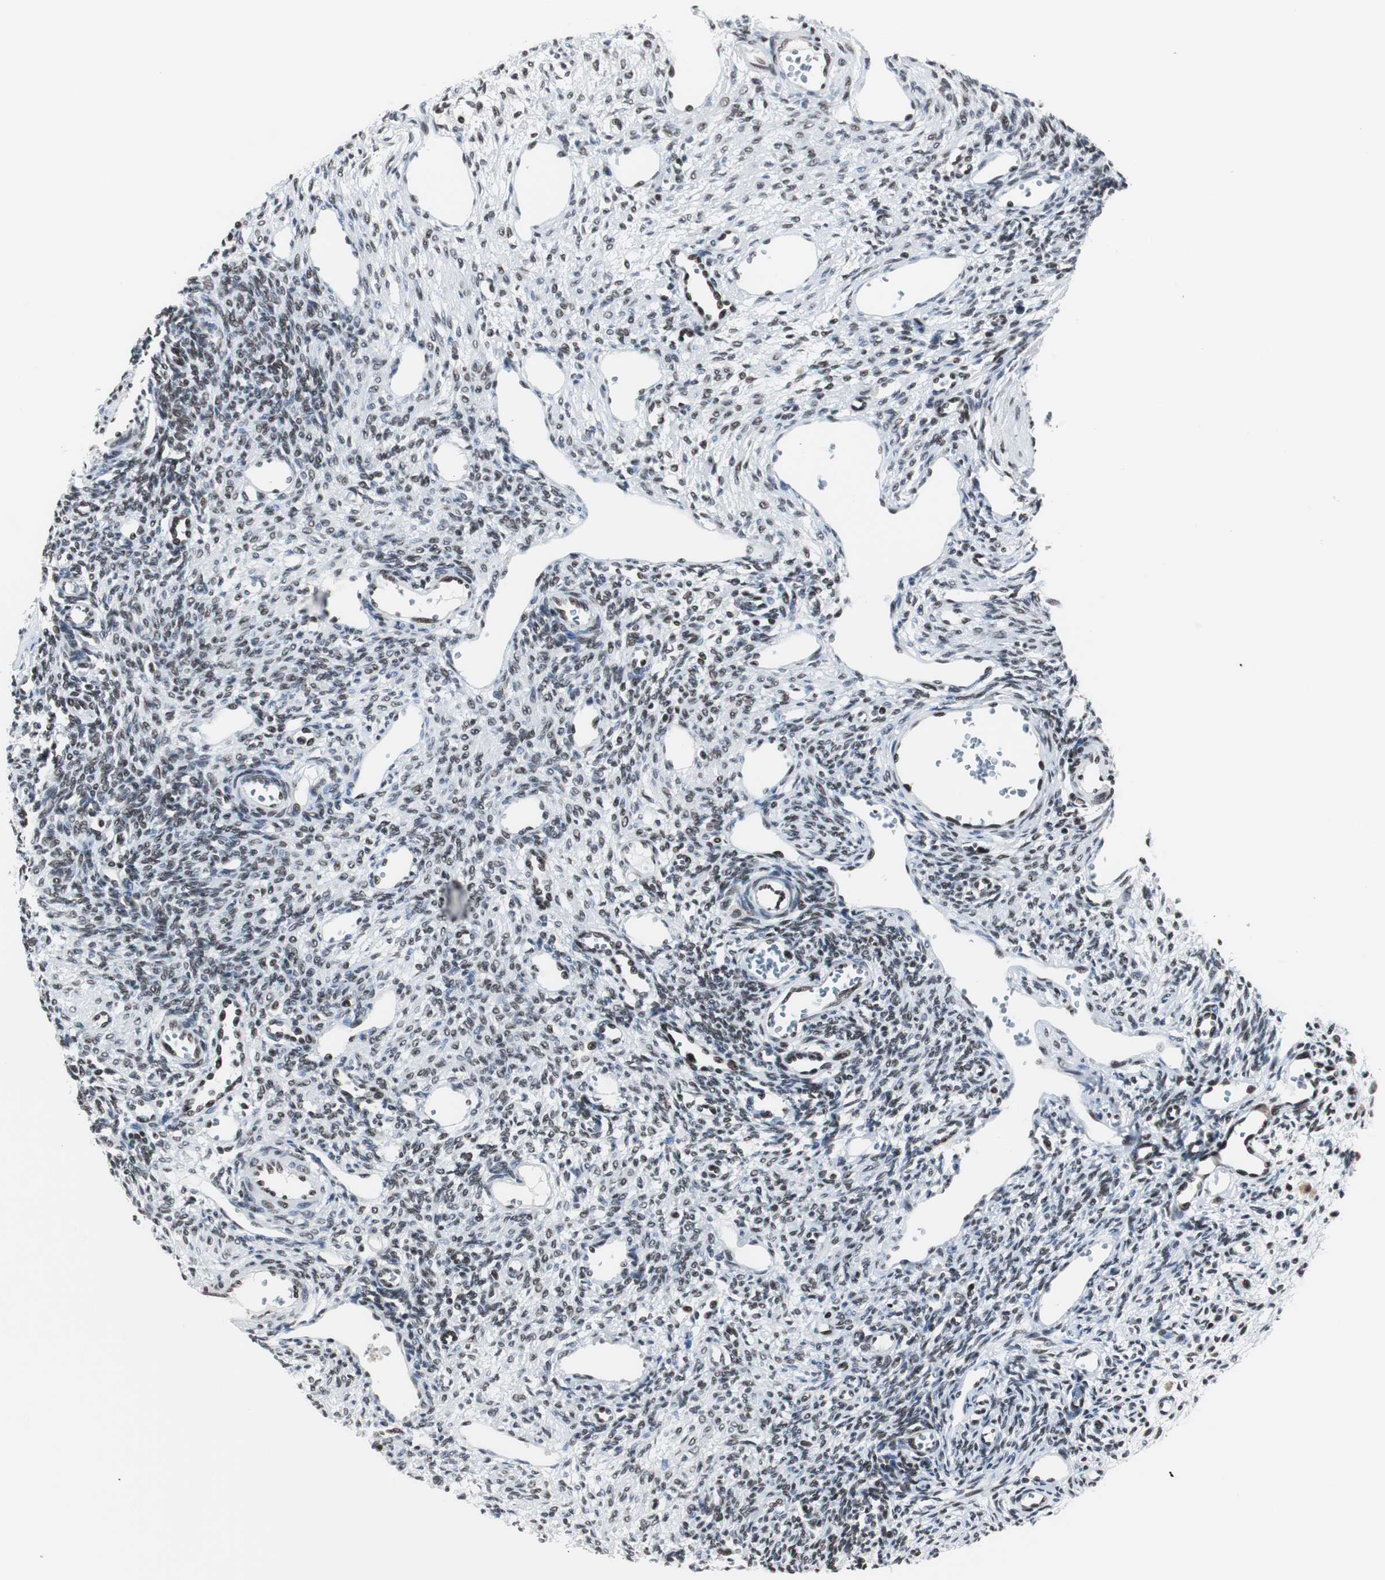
{"staining": {"intensity": "strong", "quantity": ">75%", "location": "nuclear"}, "tissue": "ovary", "cell_type": "Ovarian stroma cells", "image_type": "normal", "snomed": [{"axis": "morphology", "description": "Normal tissue, NOS"}, {"axis": "topography", "description": "Ovary"}], "caption": "A brown stain labels strong nuclear staining of a protein in ovarian stroma cells of normal ovary.", "gene": "XRCC1", "patient": {"sex": "female", "age": 33}}